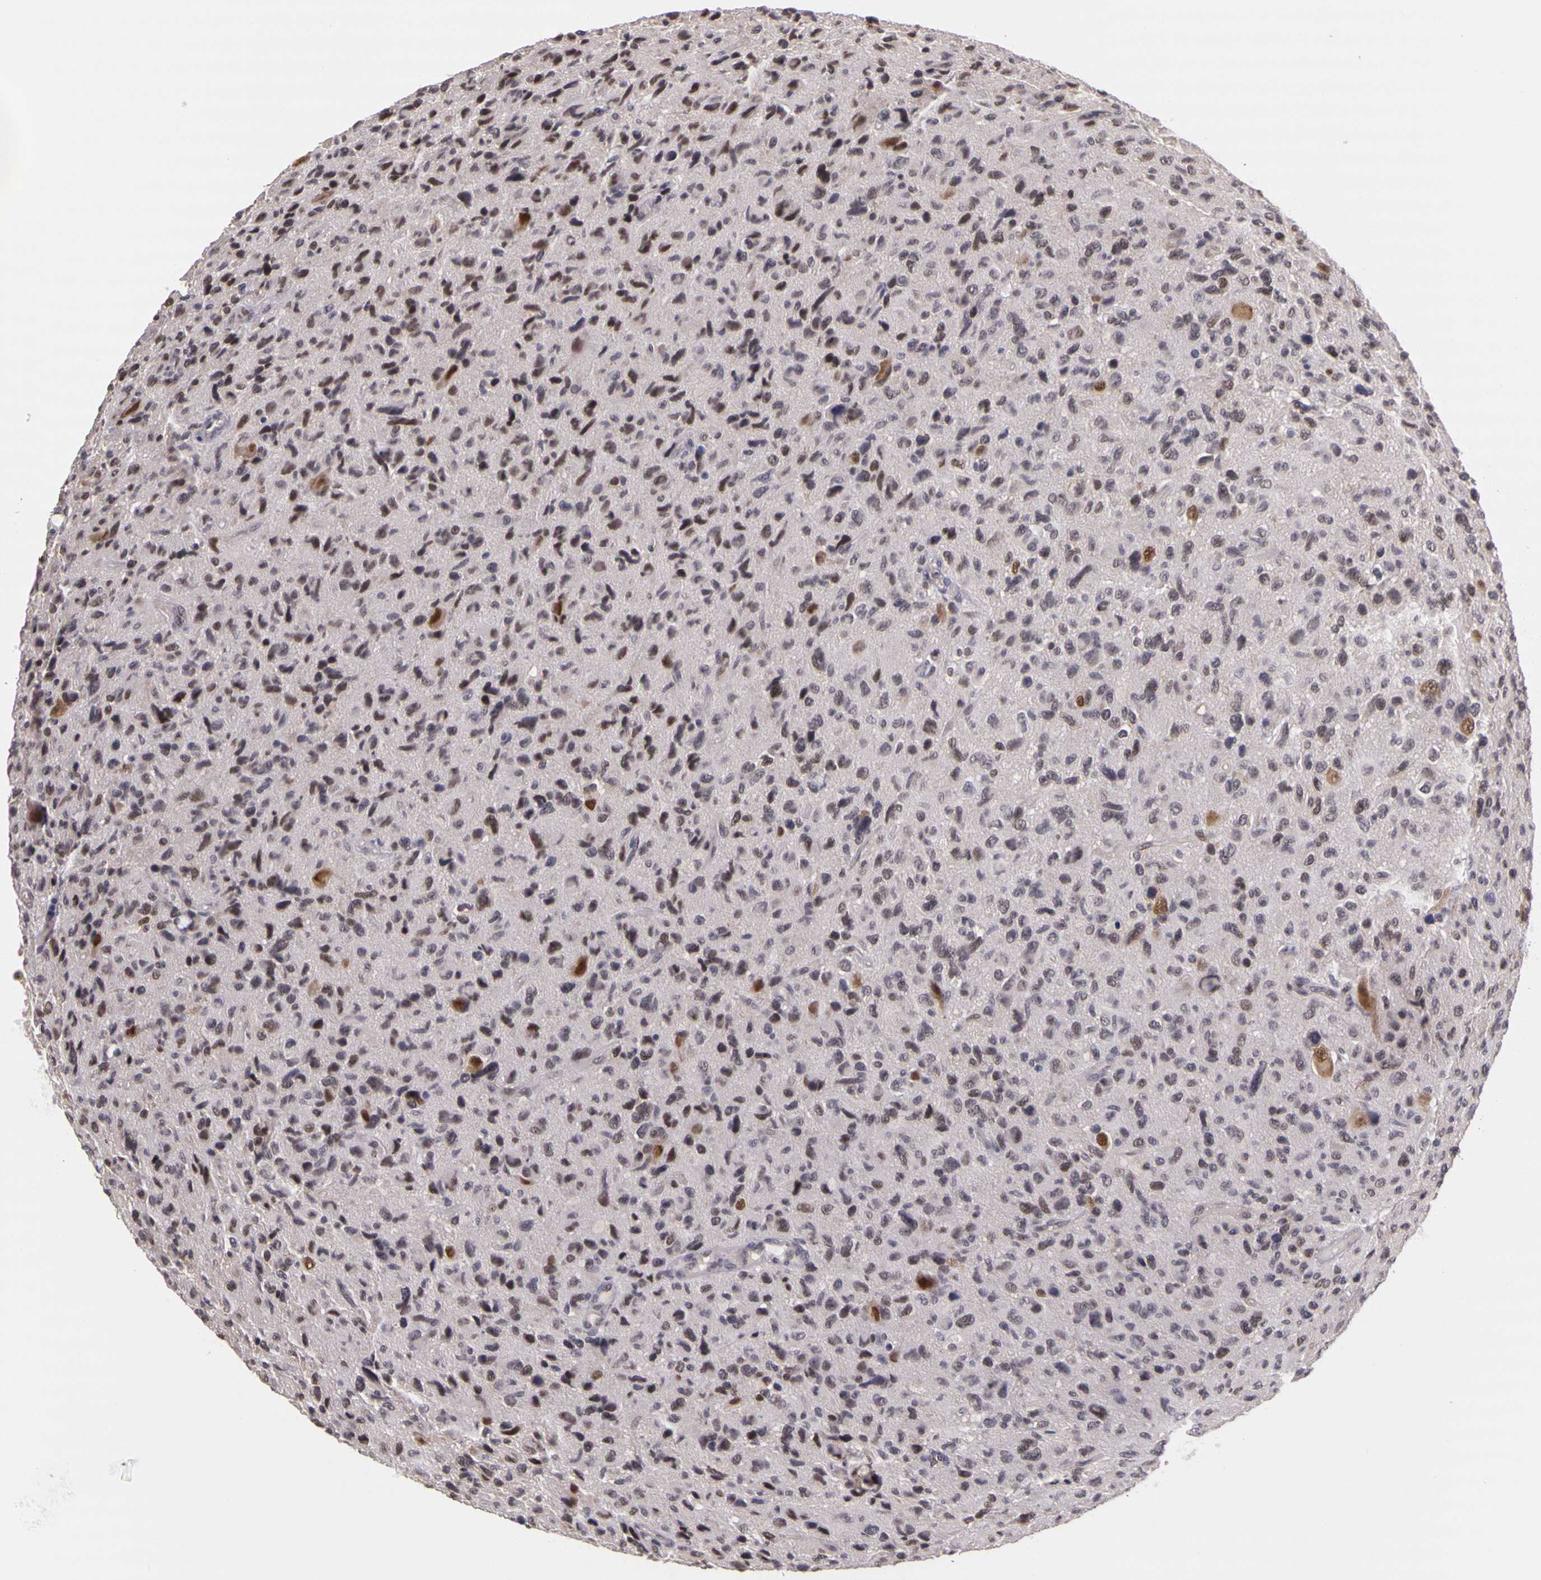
{"staining": {"intensity": "moderate", "quantity": "25%-75%", "location": "nuclear"}, "tissue": "glioma", "cell_type": "Tumor cells", "image_type": "cancer", "snomed": [{"axis": "morphology", "description": "Glioma, malignant, High grade"}, {"axis": "topography", "description": "Brain"}], "caption": "An image showing moderate nuclear staining in approximately 25%-75% of tumor cells in glioma, as visualized by brown immunohistochemical staining.", "gene": "WDR13", "patient": {"sex": "female", "age": 60}}